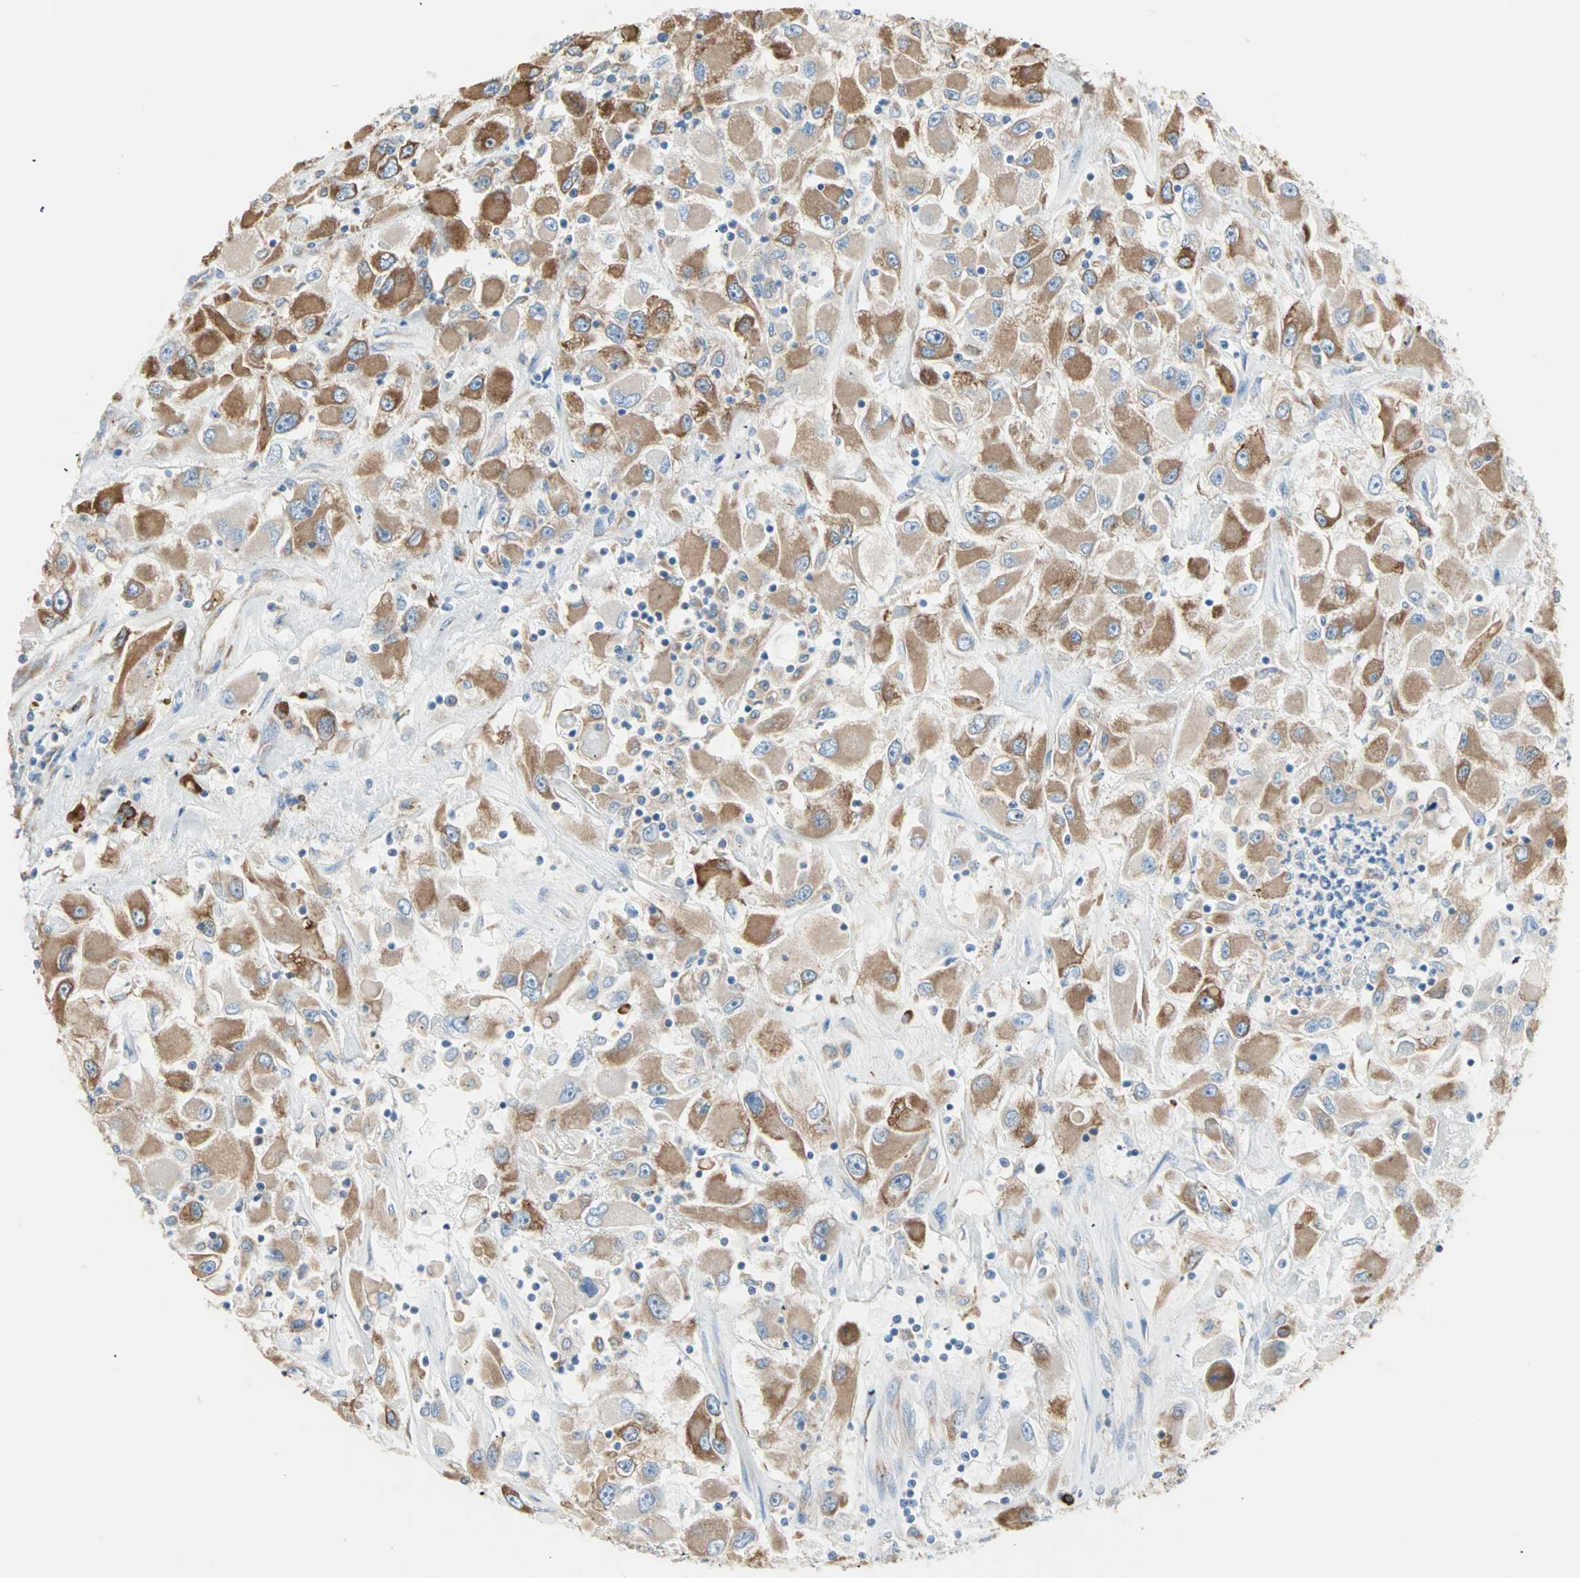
{"staining": {"intensity": "strong", "quantity": ">75%", "location": "cytoplasmic/membranous"}, "tissue": "renal cancer", "cell_type": "Tumor cells", "image_type": "cancer", "snomed": [{"axis": "morphology", "description": "Adenocarcinoma, NOS"}, {"axis": "topography", "description": "Kidney"}], "caption": "The histopathology image exhibits immunohistochemical staining of renal cancer (adenocarcinoma). There is strong cytoplasmic/membranous positivity is present in about >75% of tumor cells.", "gene": "PLCXD1", "patient": {"sex": "female", "age": 52}}